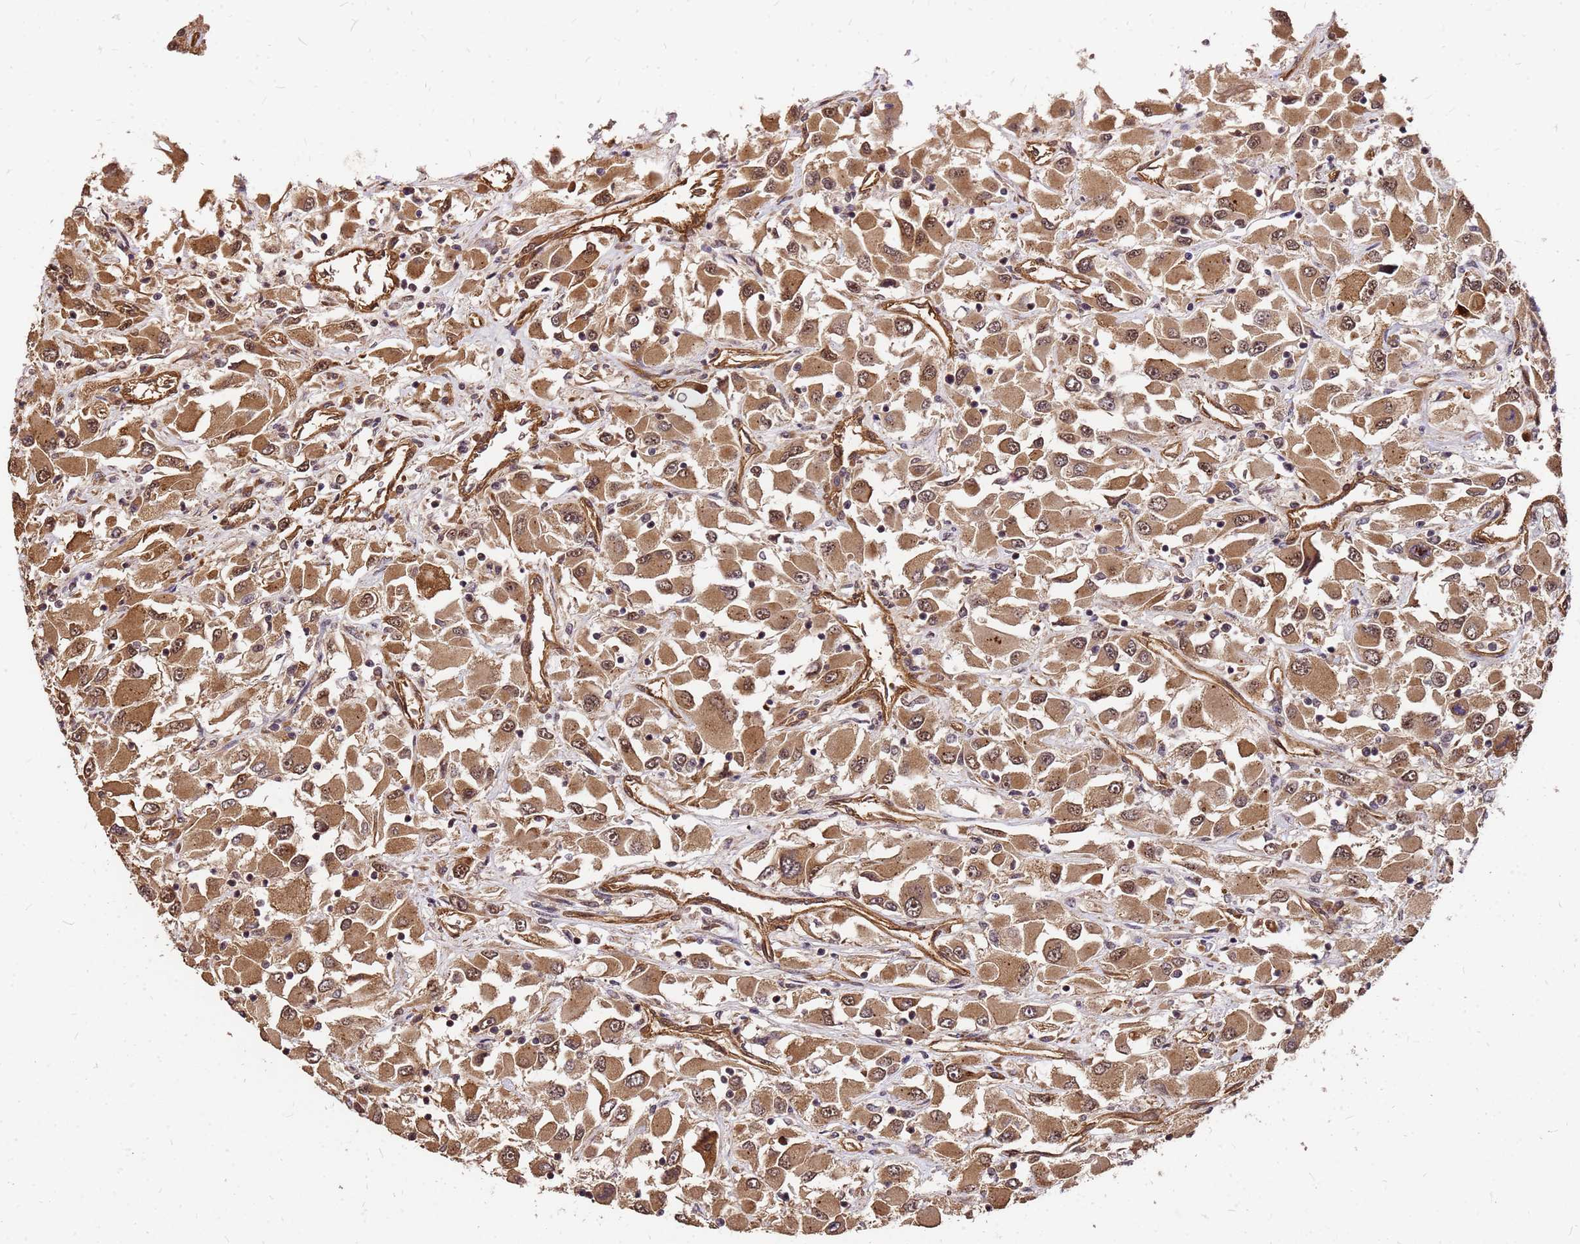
{"staining": {"intensity": "moderate", "quantity": ">75%", "location": "cytoplasmic/membranous,nuclear"}, "tissue": "renal cancer", "cell_type": "Tumor cells", "image_type": "cancer", "snomed": [{"axis": "morphology", "description": "Adenocarcinoma, NOS"}, {"axis": "topography", "description": "Kidney"}], "caption": "The photomicrograph displays immunohistochemical staining of renal cancer. There is moderate cytoplasmic/membranous and nuclear expression is seen in approximately >75% of tumor cells.", "gene": "GPATCH8", "patient": {"sex": "female", "age": 52}}